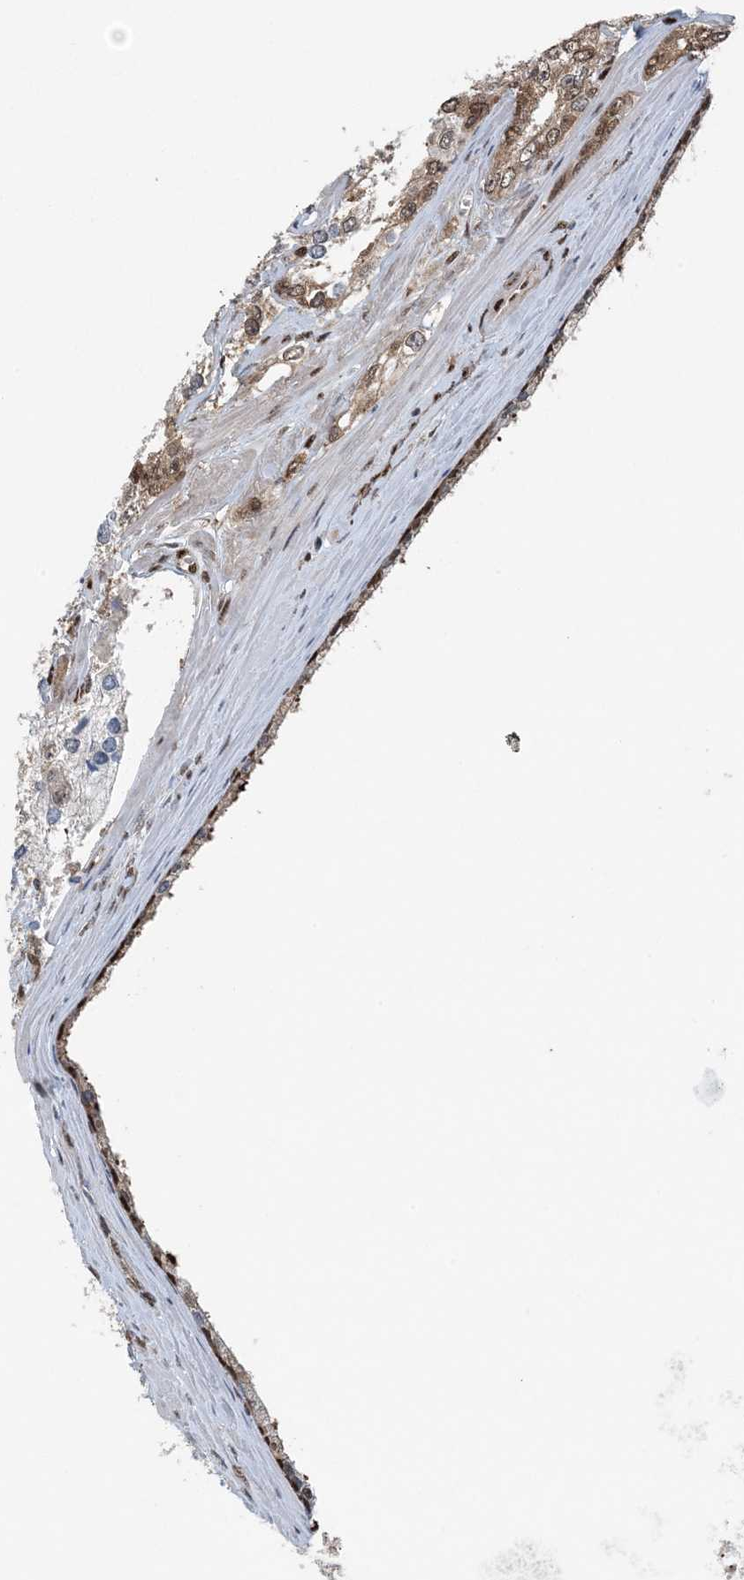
{"staining": {"intensity": "moderate", "quantity": ">75%", "location": "cytoplasmic/membranous,nuclear"}, "tissue": "prostate cancer", "cell_type": "Tumor cells", "image_type": "cancer", "snomed": [{"axis": "morphology", "description": "Adenocarcinoma, High grade"}, {"axis": "topography", "description": "Prostate"}], "caption": "This photomicrograph exhibits prostate cancer stained with immunohistochemistry to label a protein in brown. The cytoplasmic/membranous and nuclear of tumor cells show moderate positivity for the protein. Nuclei are counter-stained blue.", "gene": "HIKESHI", "patient": {"sex": "male", "age": 66}}